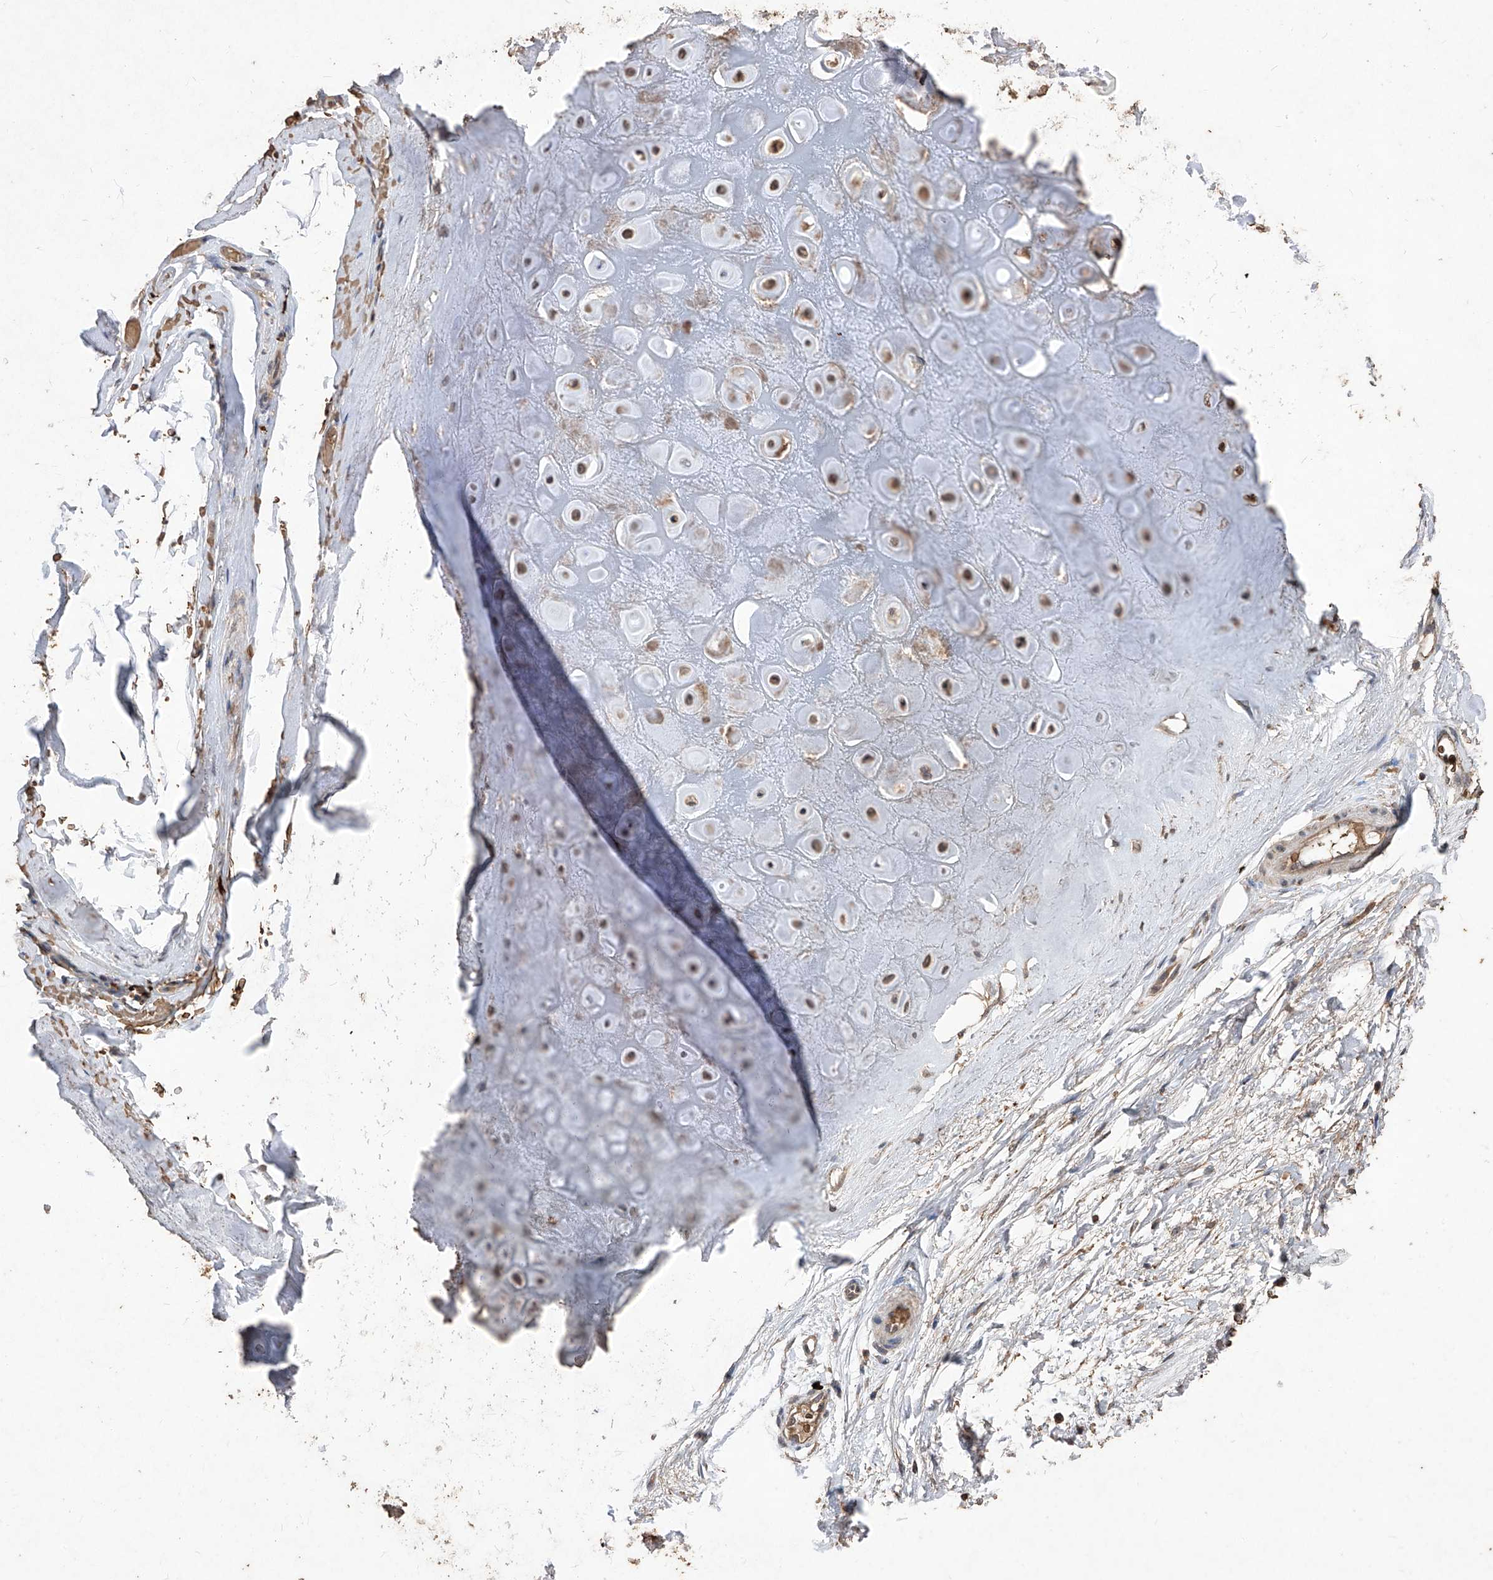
{"staining": {"intensity": "moderate", "quantity": "25%-75%", "location": "cytoplasmic/membranous"}, "tissue": "adipose tissue", "cell_type": "Adipocytes", "image_type": "normal", "snomed": [{"axis": "morphology", "description": "Normal tissue, NOS"}, {"axis": "morphology", "description": "Basal cell carcinoma"}, {"axis": "topography", "description": "Skin"}], "caption": "Adipose tissue stained with IHC demonstrates moderate cytoplasmic/membranous staining in about 25%-75% of adipocytes. (DAB (3,3'-diaminobenzidine) IHC, brown staining for protein, blue staining for nuclei).", "gene": "EML1", "patient": {"sex": "female", "age": 89}}